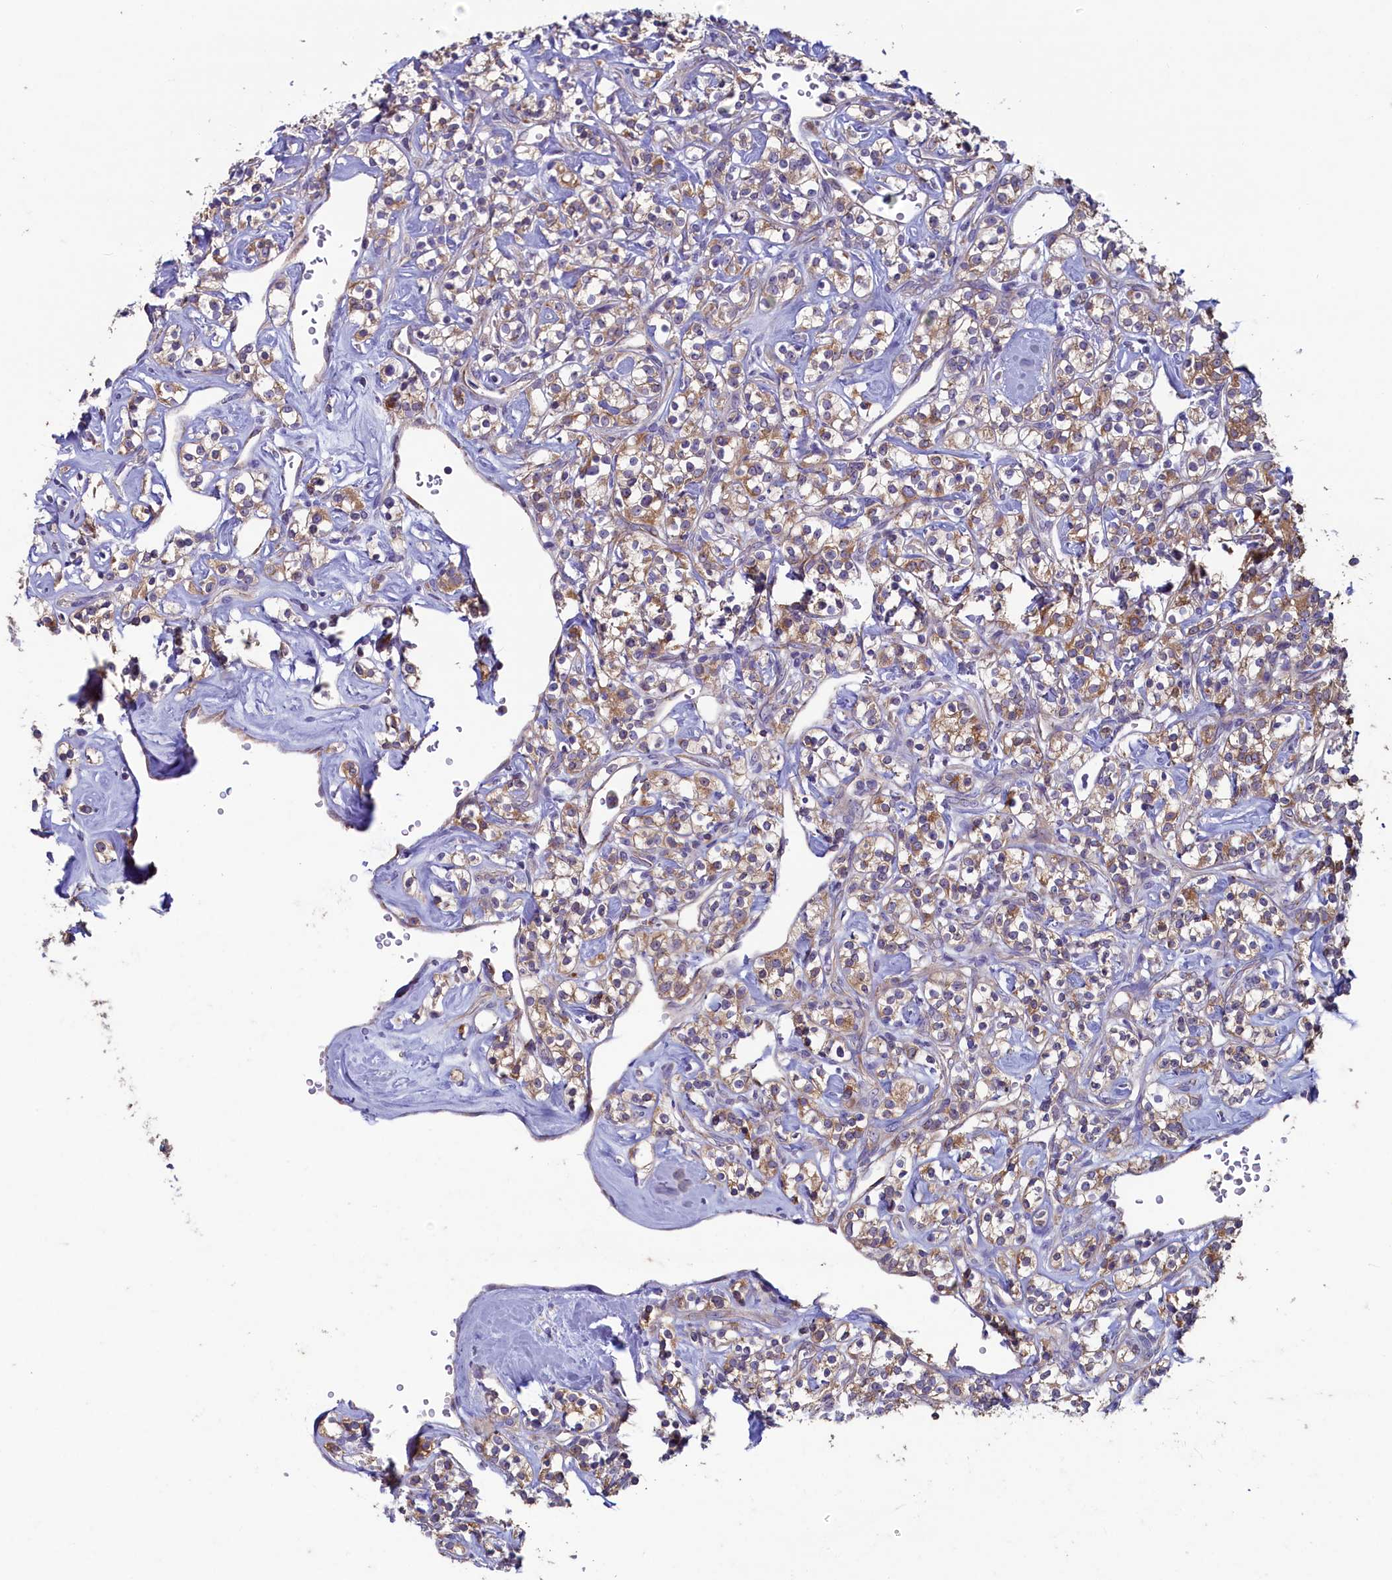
{"staining": {"intensity": "moderate", "quantity": ">75%", "location": "cytoplasmic/membranous"}, "tissue": "renal cancer", "cell_type": "Tumor cells", "image_type": "cancer", "snomed": [{"axis": "morphology", "description": "Adenocarcinoma, NOS"}, {"axis": "topography", "description": "Kidney"}], "caption": "The immunohistochemical stain highlights moderate cytoplasmic/membranous expression in tumor cells of renal adenocarcinoma tissue.", "gene": "SPATA2L", "patient": {"sex": "male", "age": 77}}